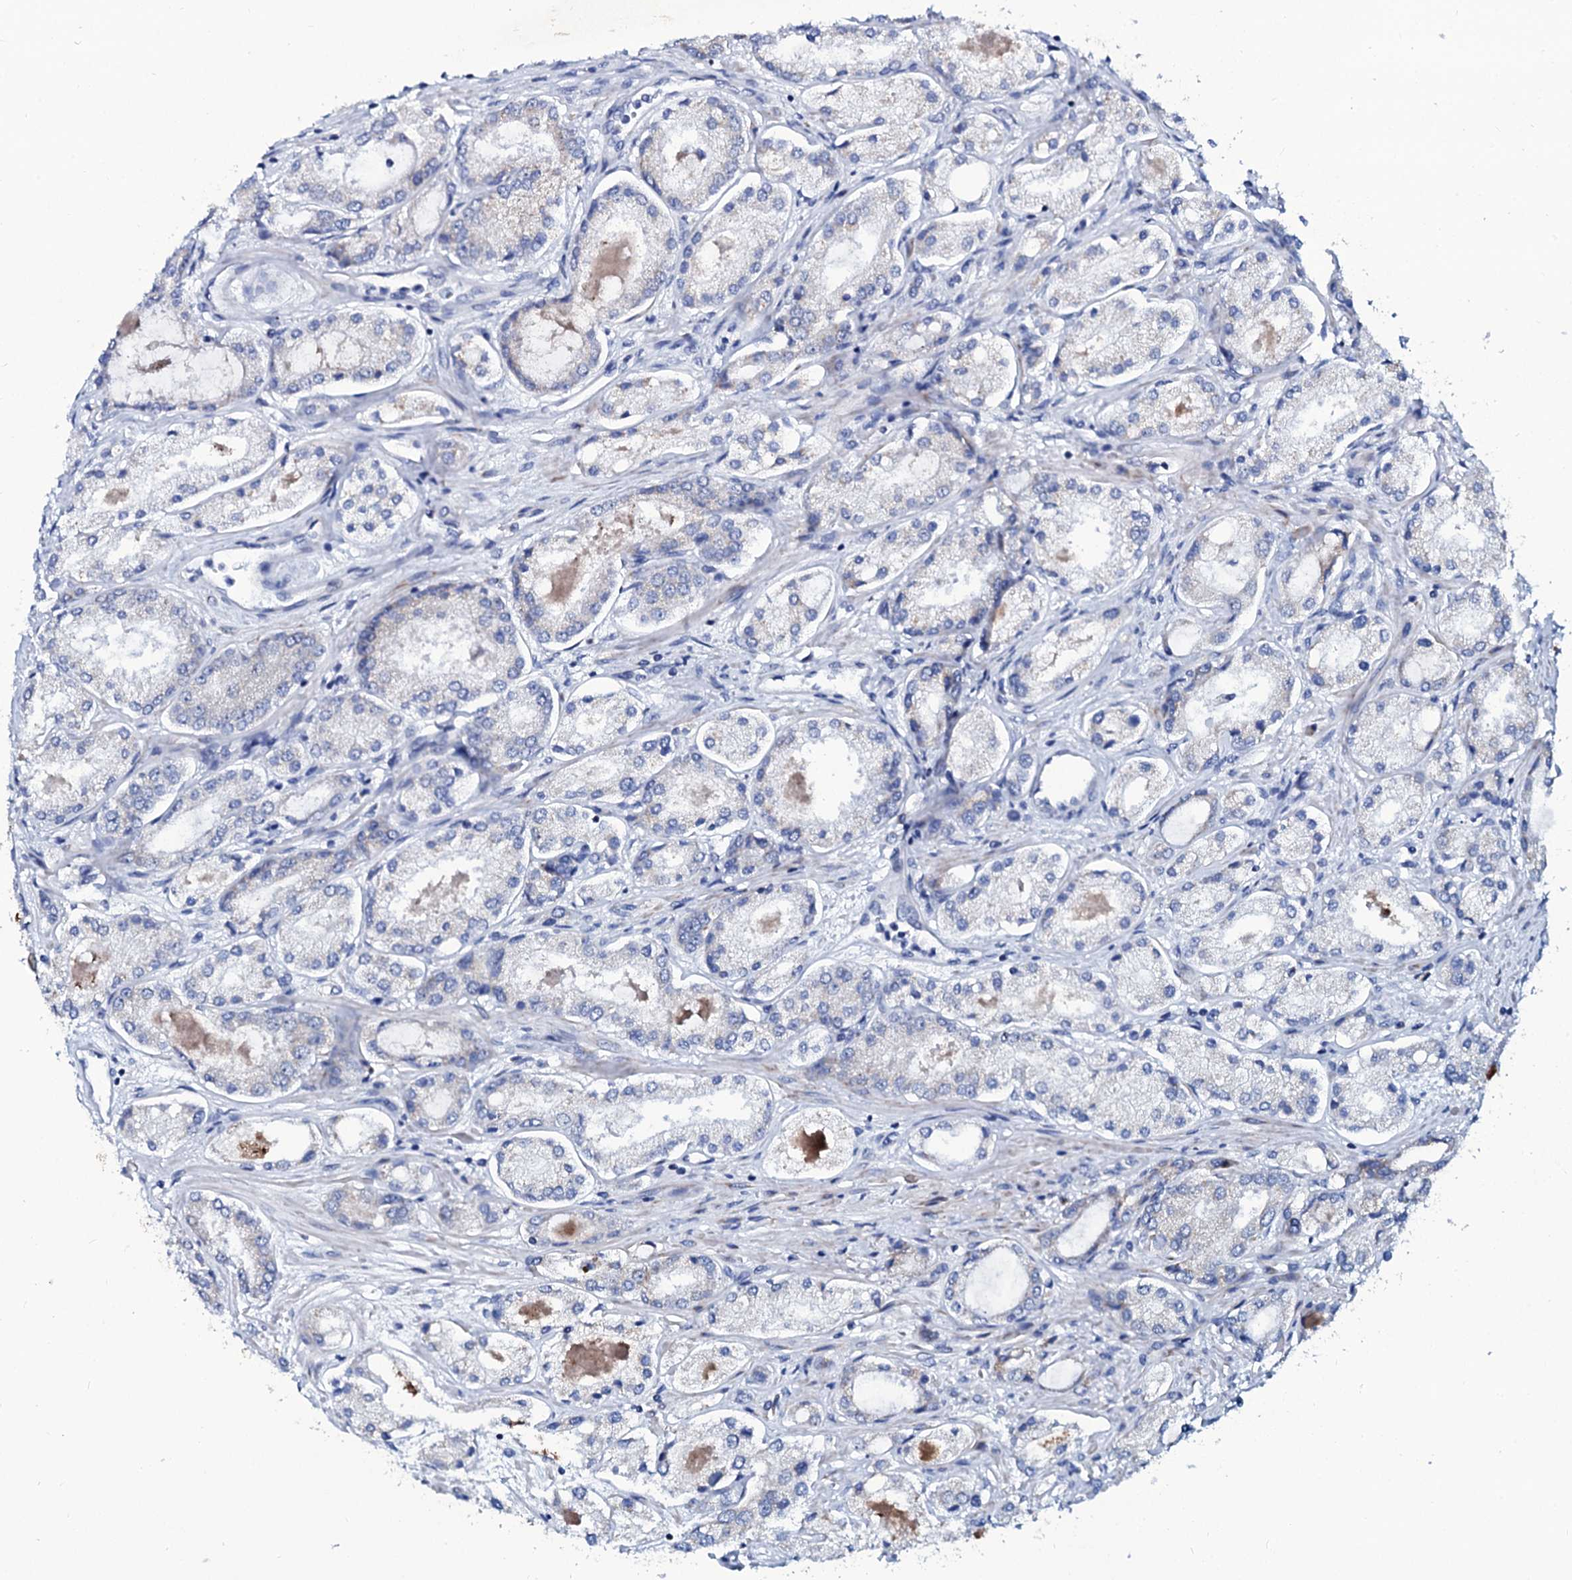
{"staining": {"intensity": "negative", "quantity": "none", "location": "none"}, "tissue": "prostate cancer", "cell_type": "Tumor cells", "image_type": "cancer", "snomed": [{"axis": "morphology", "description": "Adenocarcinoma, Low grade"}, {"axis": "topography", "description": "Prostate"}], "caption": "The micrograph reveals no staining of tumor cells in adenocarcinoma (low-grade) (prostate).", "gene": "SLC37A4", "patient": {"sex": "male", "age": 68}}